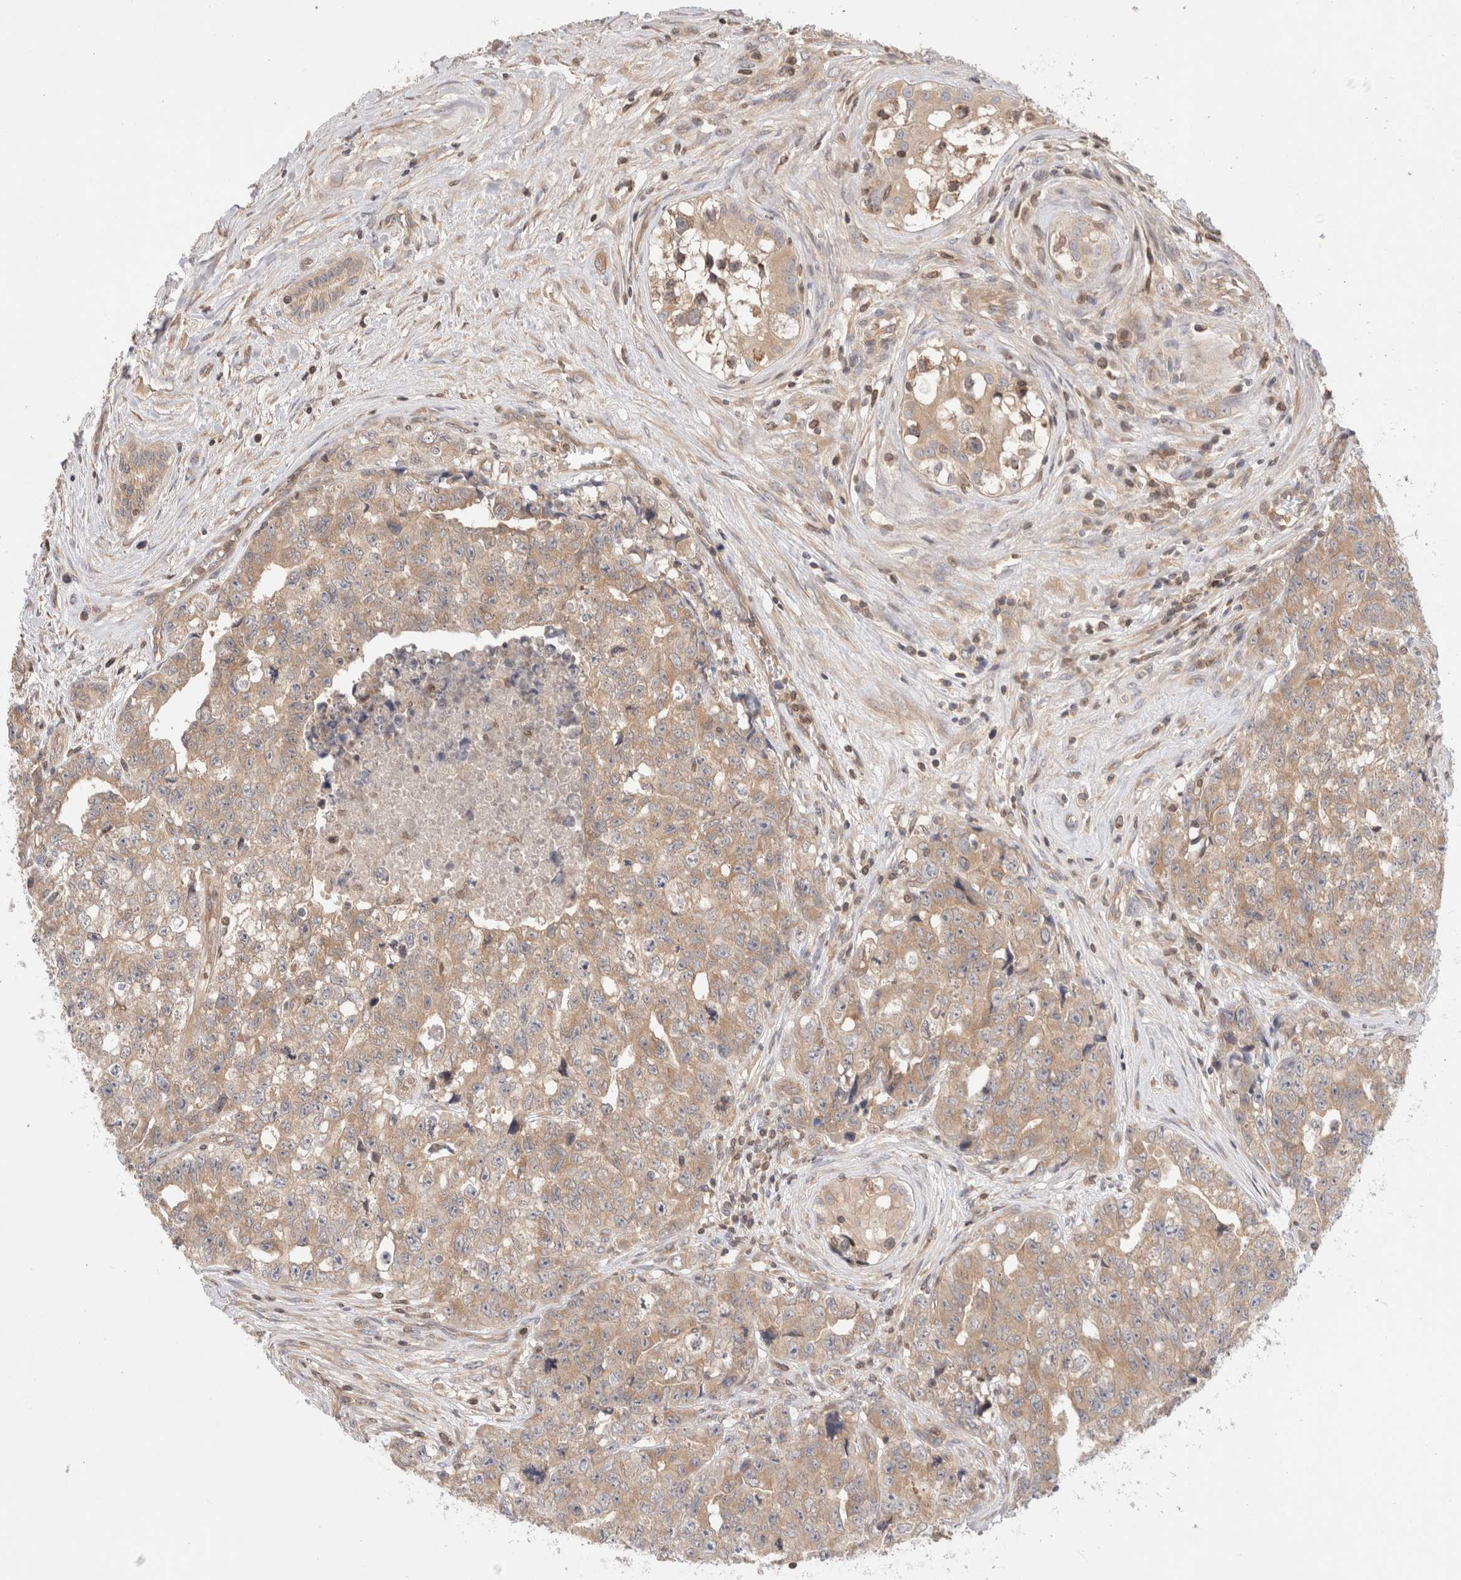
{"staining": {"intensity": "moderate", "quantity": "<25%", "location": "cytoplasmic/membranous"}, "tissue": "testis cancer", "cell_type": "Tumor cells", "image_type": "cancer", "snomed": [{"axis": "morphology", "description": "Carcinoma, Embryonal, NOS"}, {"axis": "topography", "description": "Testis"}], "caption": "Moderate cytoplasmic/membranous positivity for a protein is identified in about <25% of tumor cells of testis embryonal carcinoma using immunohistochemistry (IHC).", "gene": "SIKE1", "patient": {"sex": "male", "age": 28}}